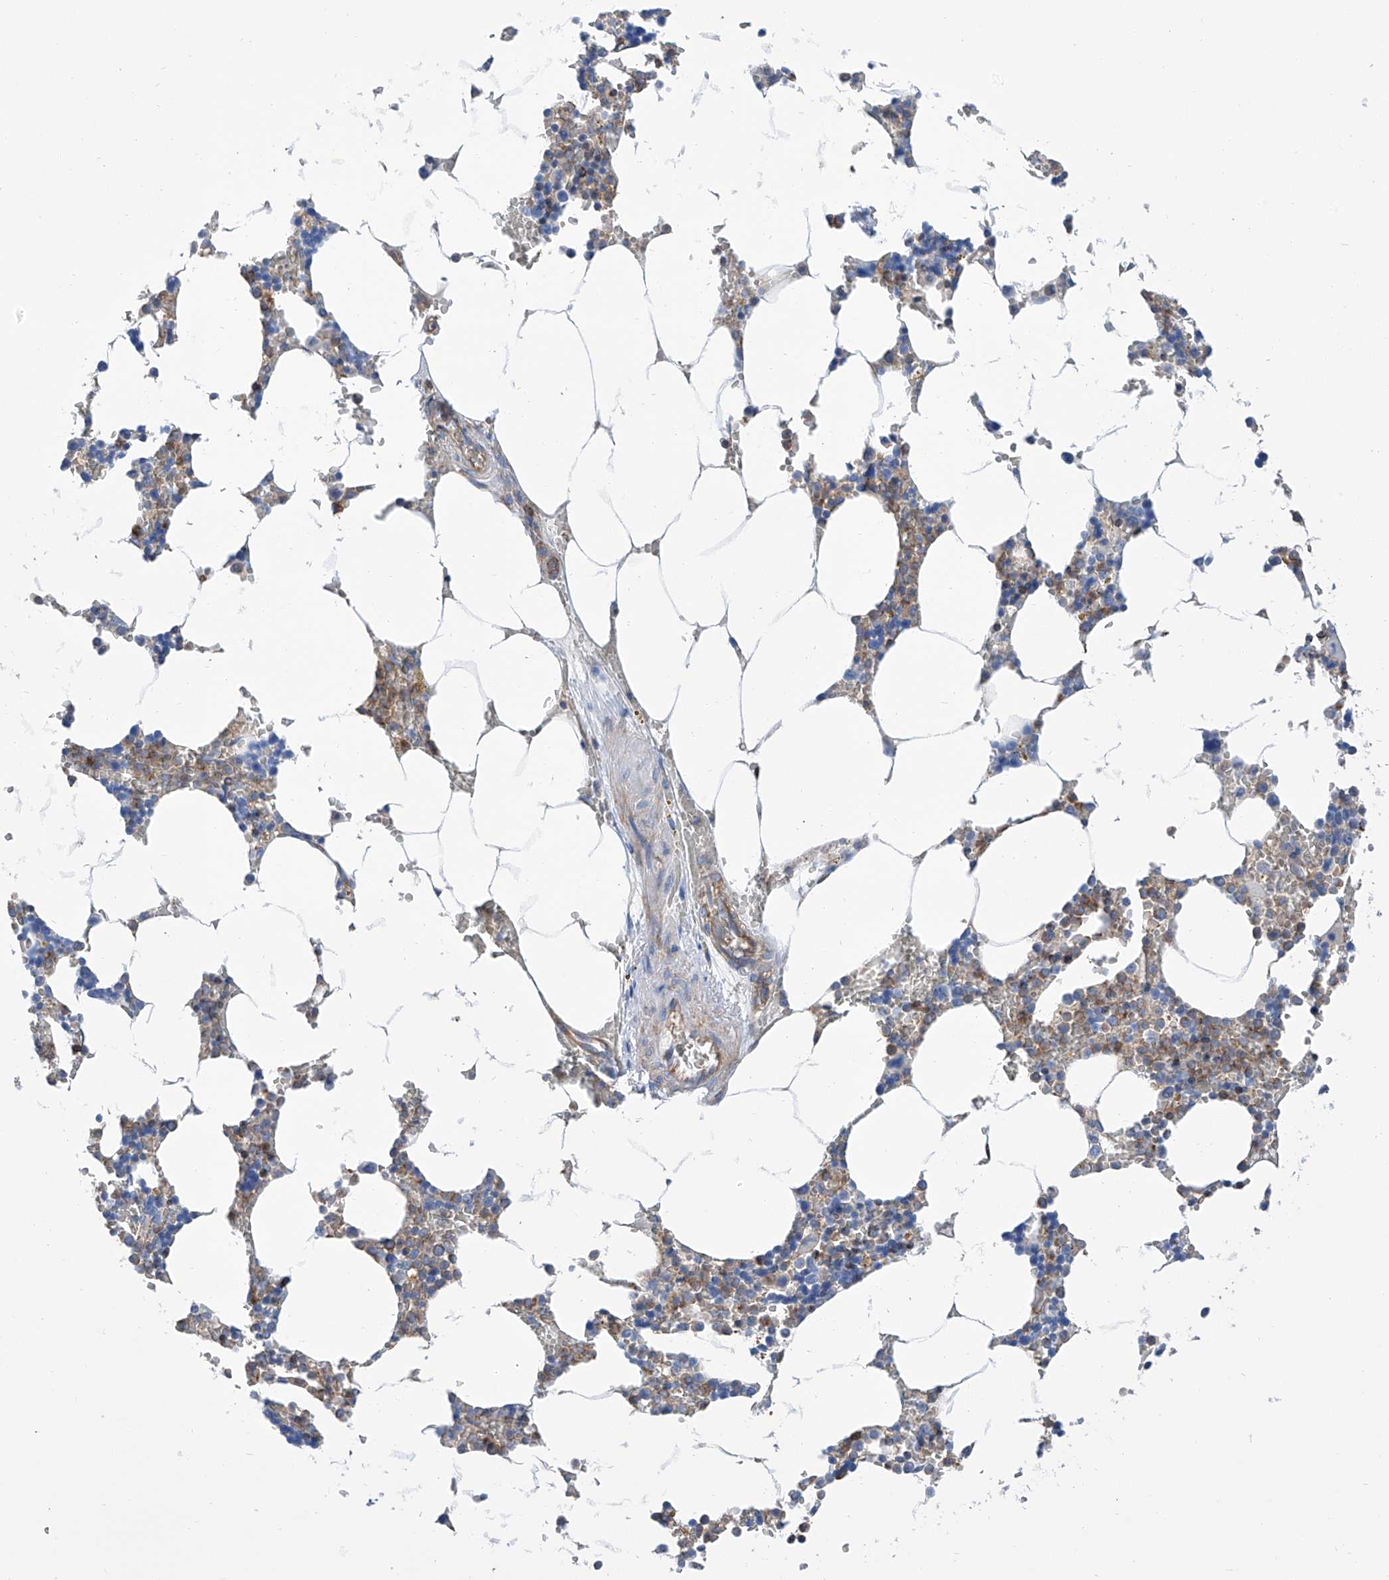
{"staining": {"intensity": "weak", "quantity": "<25%", "location": "cytoplasmic/membranous"}, "tissue": "bone marrow", "cell_type": "Hematopoietic cells", "image_type": "normal", "snomed": [{"axis": "morphology", "description": "Normal tissue, NOS"}, {"axis": "topography", "description": "Bone marrow"}], "caption": "Bone marrow stained for a protein using immunohistochemistry (IHC) displays no expression hematopoietic cells.", "gene": "GPT", "patient": {"sex": "male", "age": 70}}